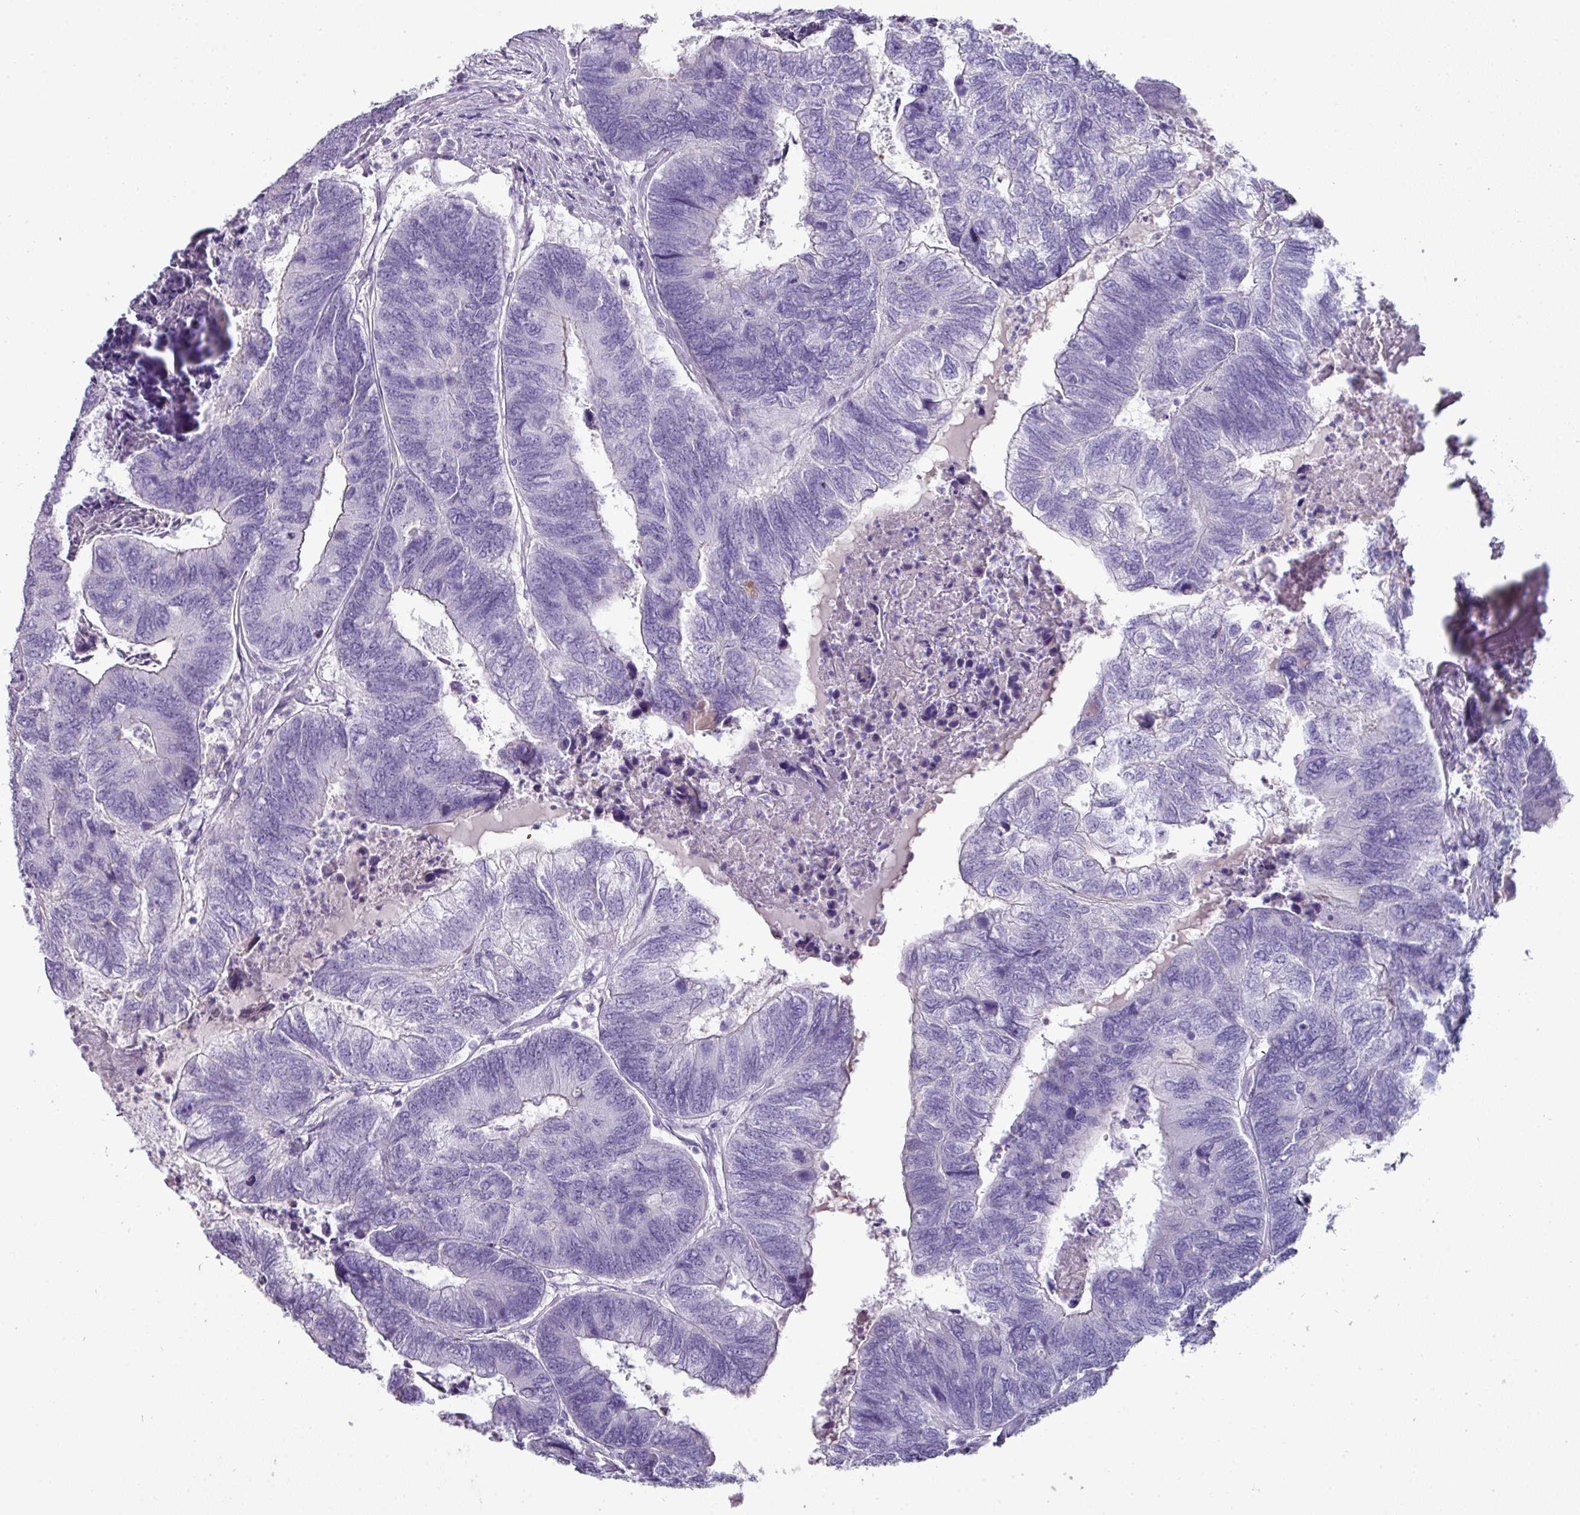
{"staining": {"intensity": "negative", "quantity": "none", "location": "none"}, "tissue": "colorectal cancer", "cell_type": "Tumor cells", "image_type": "cancer", "snomed": [{"axis": "morphology", "description": "Adenocarcinoma, NOS"}, {"axis": "topography", "description": "Colon"}], "caption": "An image of colorectal cancer stained for a protein shows no brown staining in tumor cells.", "gene": "GSTA3", "patient": {"sex": "female", "age": 67}}